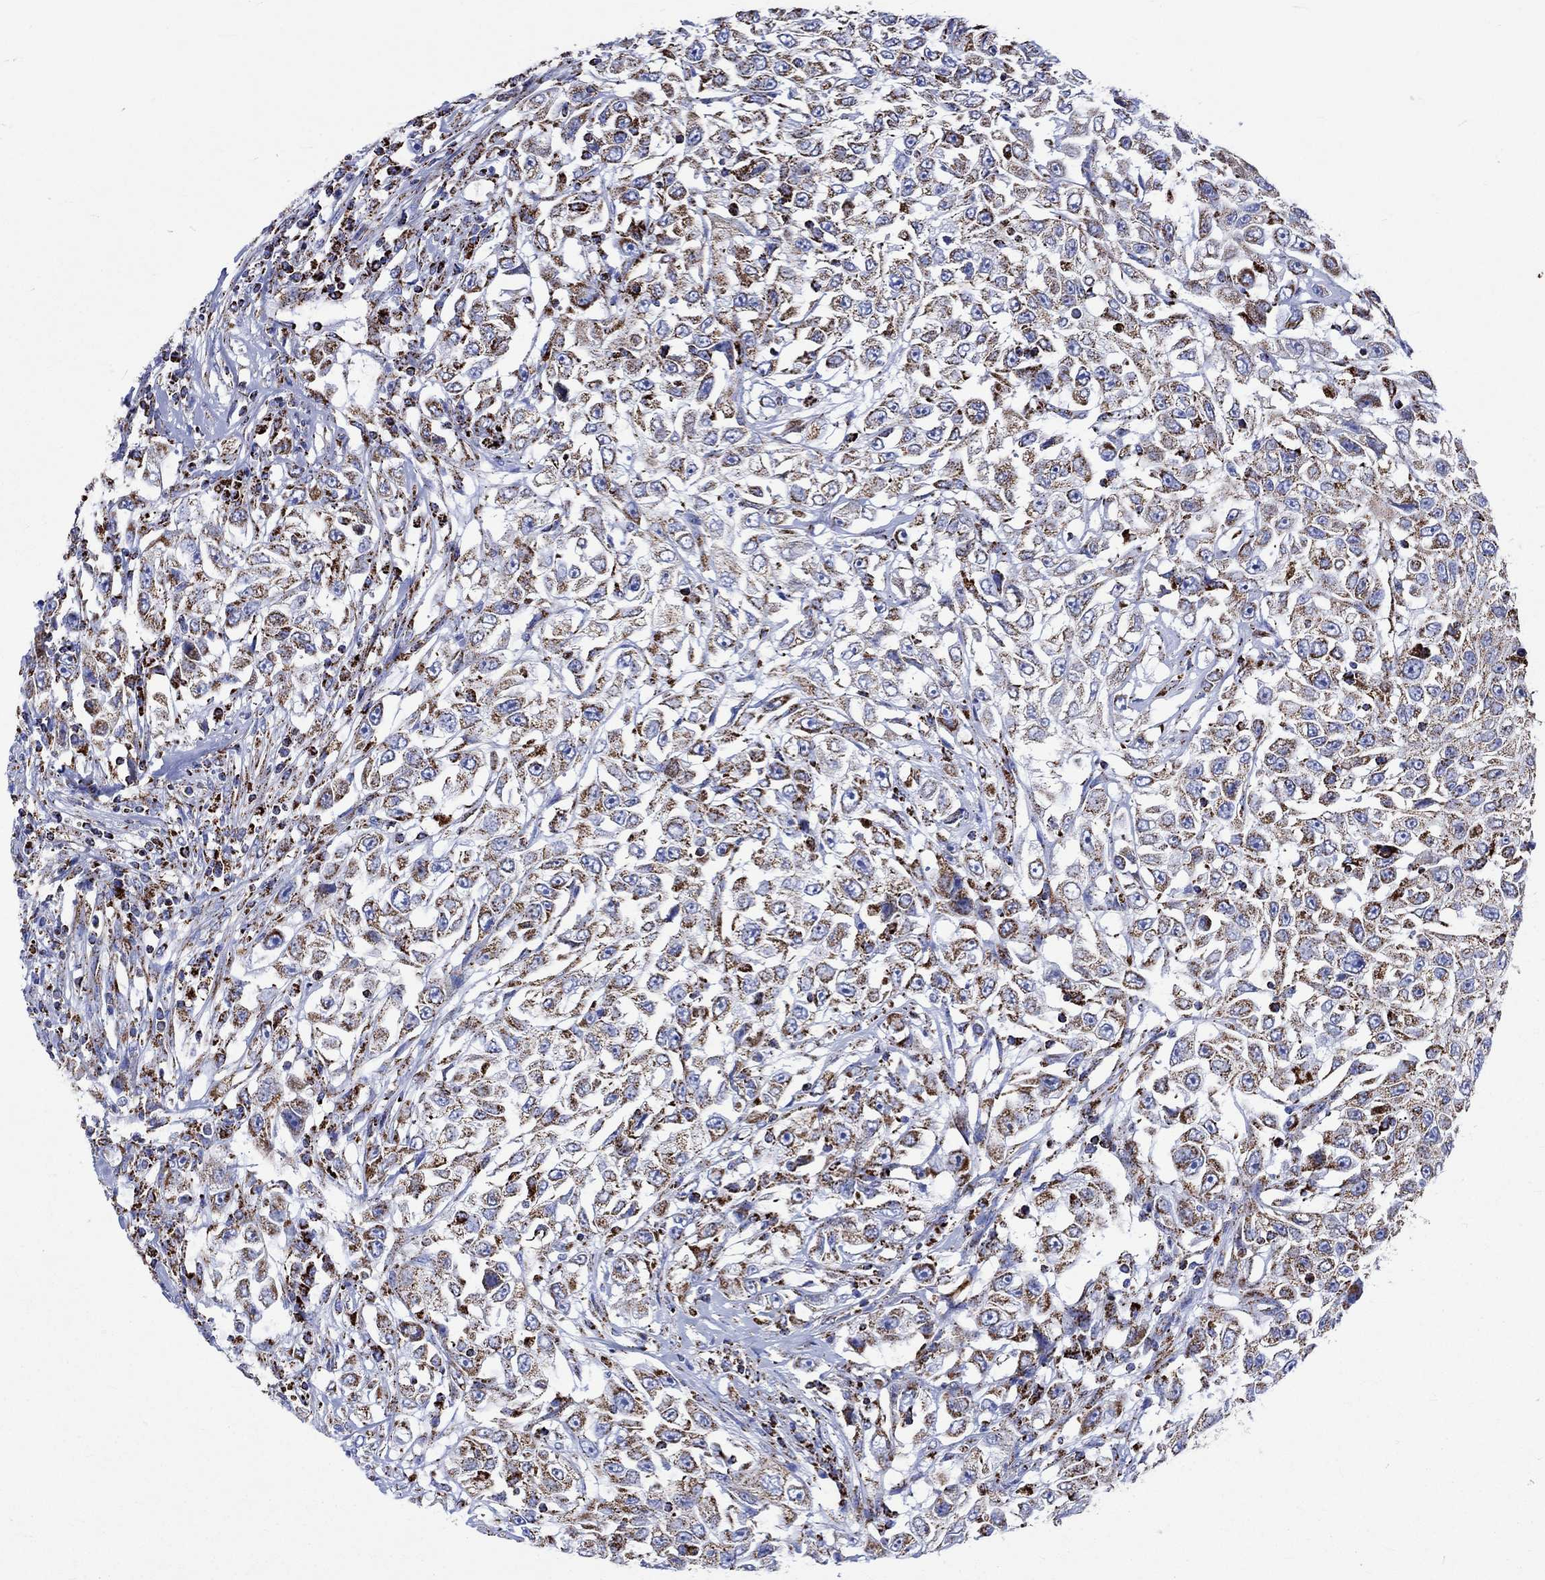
{"staining": {"intensity": "strong", "quantity": "25%-75%", "location": "cytoplasmic/membranous"}, "tissue": "urothelial cancer", "cell_type": "Tumor cells", "image_type": "cancer", "snomed": [{"axis": "morphology", "description": "Urothelial carcinoma, High grade"}, {"axis": "topography", "description": "Urinary bladder"}], "caption": "High-magnification brightfield microscopy of urothelial cancer stained with DAB (3,3'-diaminobenzidine) (brown) and counterstained with hematoxylin (blue). tumor cells exhibit strong cytoplasmic/membranous positivity is appreciated in approximately25%-75% of cells.", "gene": "RCE1", "patient": {"sex": "female", "age": 56}}